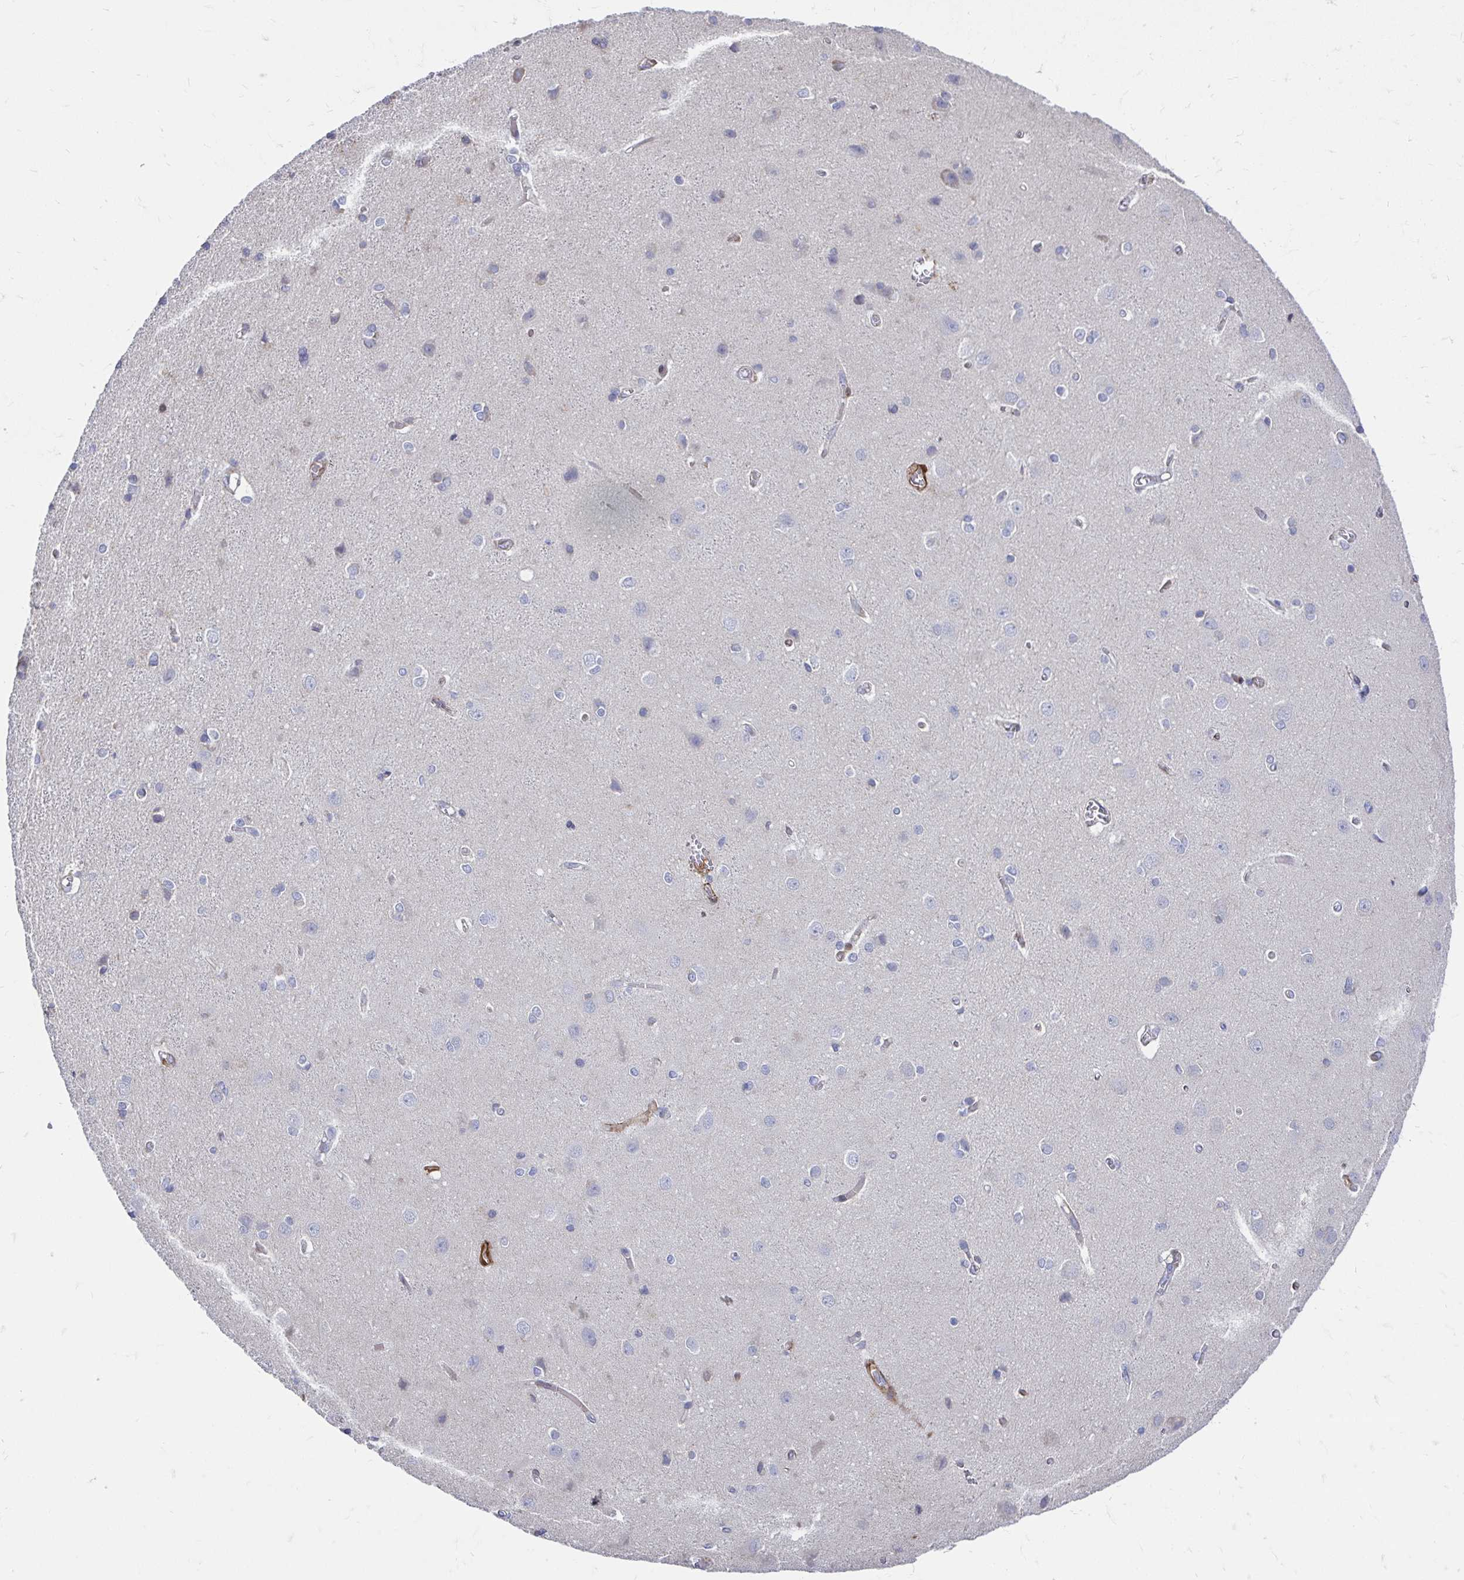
{"staining": {"intensity": "strong", "quantity": "25%-75%", "location": "cytoplasmic/membranous"}, "tissue": "cerebral cortex", "cell_type": "Endothelial cells", "image_type": "normal", "snomed": [{"axis": "morphology", "description": "Normal tissue, NOS"}, {"axis": "topography", "description": "Cerebral cortex"}], "caption": "Immunohistochemistry (IHC) of benign cerebral cortex exhibits high levels of strong cytoplasmic/membranous expression in approximately 25%-75% of endothelial cells. Using DAB (brown) and hematoxylin (blue) stains, captured at high magnification using brightfield microscopy.", "gene": "CDKL1", "patient": {"sex": "male", "age": 37}}